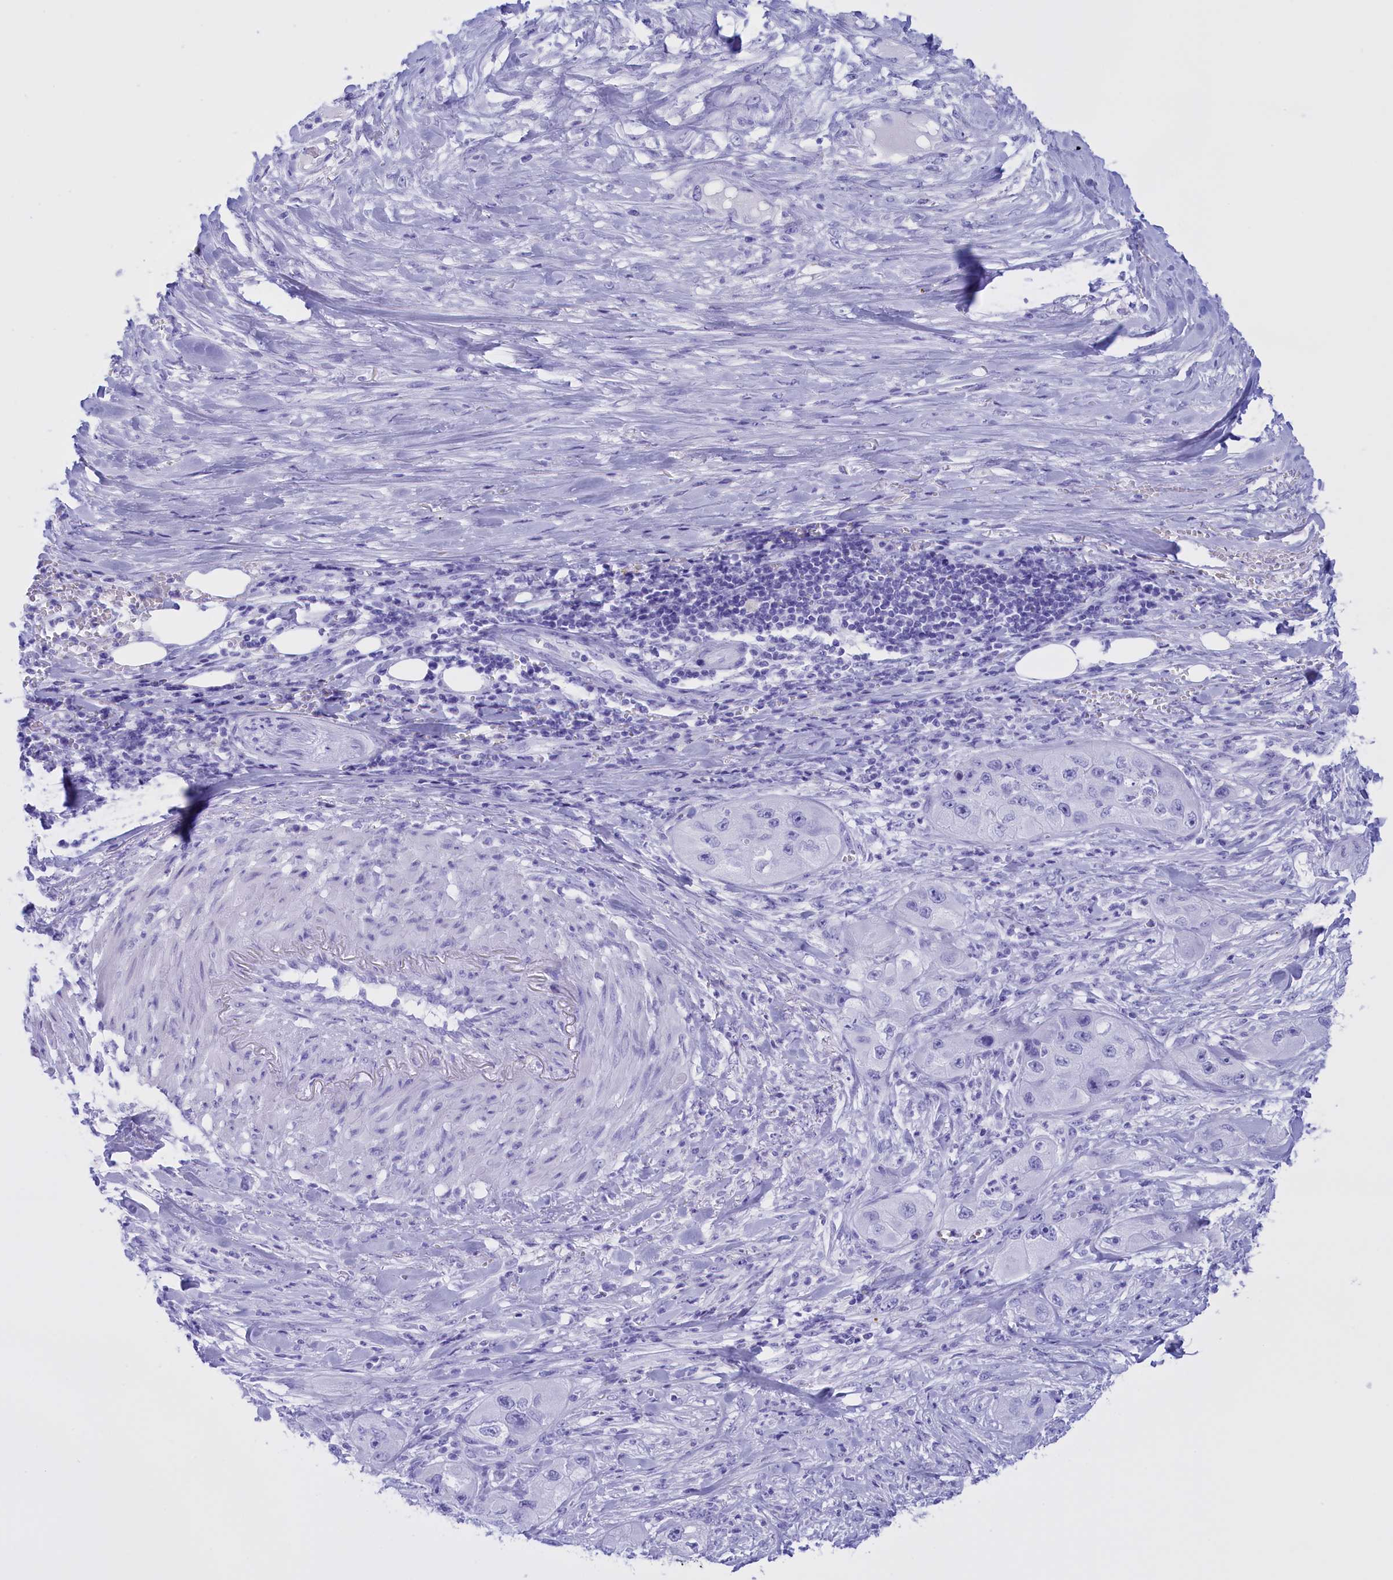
{"staining": {"intensity": "negative", "quantity": "none", "location": "none"}, "tissue": "skin cancer", "cell_type": "Tumor cells", "image_type": "cancer", "snomed": [{"axis": "morphology", "description": "Squamous cell carcinoma, NOS"}, {"axis": "topography", "description": "Skin"}, {"axis": "topography", "description": "Subcutis"}], "caption": "A histopathology image of skin cancer stained for a protein shows no brown staining in tumor cells.", "gene": "BRI3", "patient": {"sex": "male", "age": 73}}